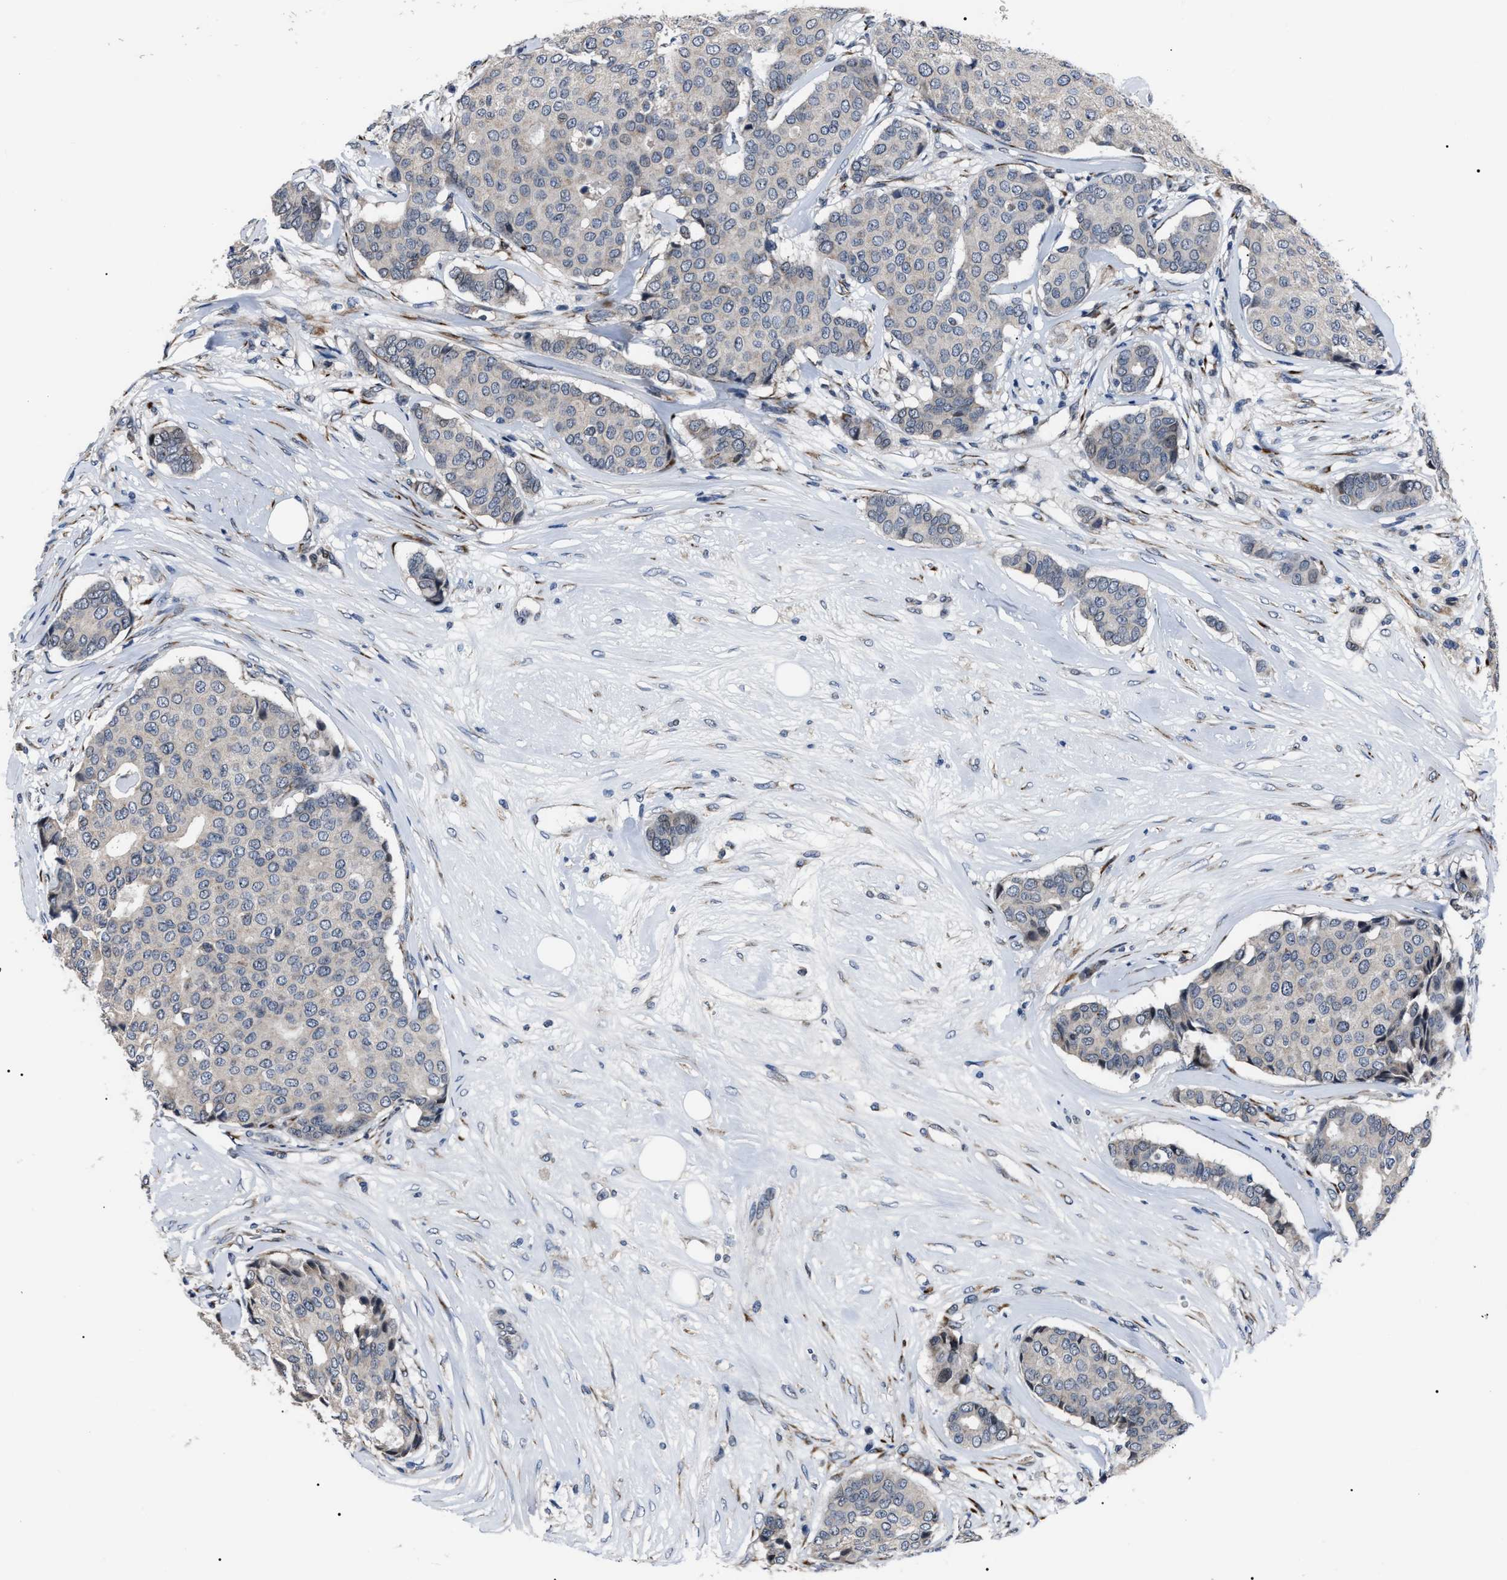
{"staining": {"intensity": "negative", "quantity": "none", "location": "none"}, "tissue": "breast cancer", "cell_type": "Tumor cells", "image_type": "cancer", "snomed": [{"axis": "morphology", "description": "Duct carcinoma"}, {"axis": "topography", "description": "Breast"}], "caption": "DAB (3,3'-diaminobenzidine) immunohistochemical staining of human breast cancer demonstrates no significant staining in tumor cells. (DAB immunohistochemistry (IHC) visualized using brightfield microscopy, high magnification).", "gene": "LRRC14", "patient": {"sex": "female", "age": 75}}